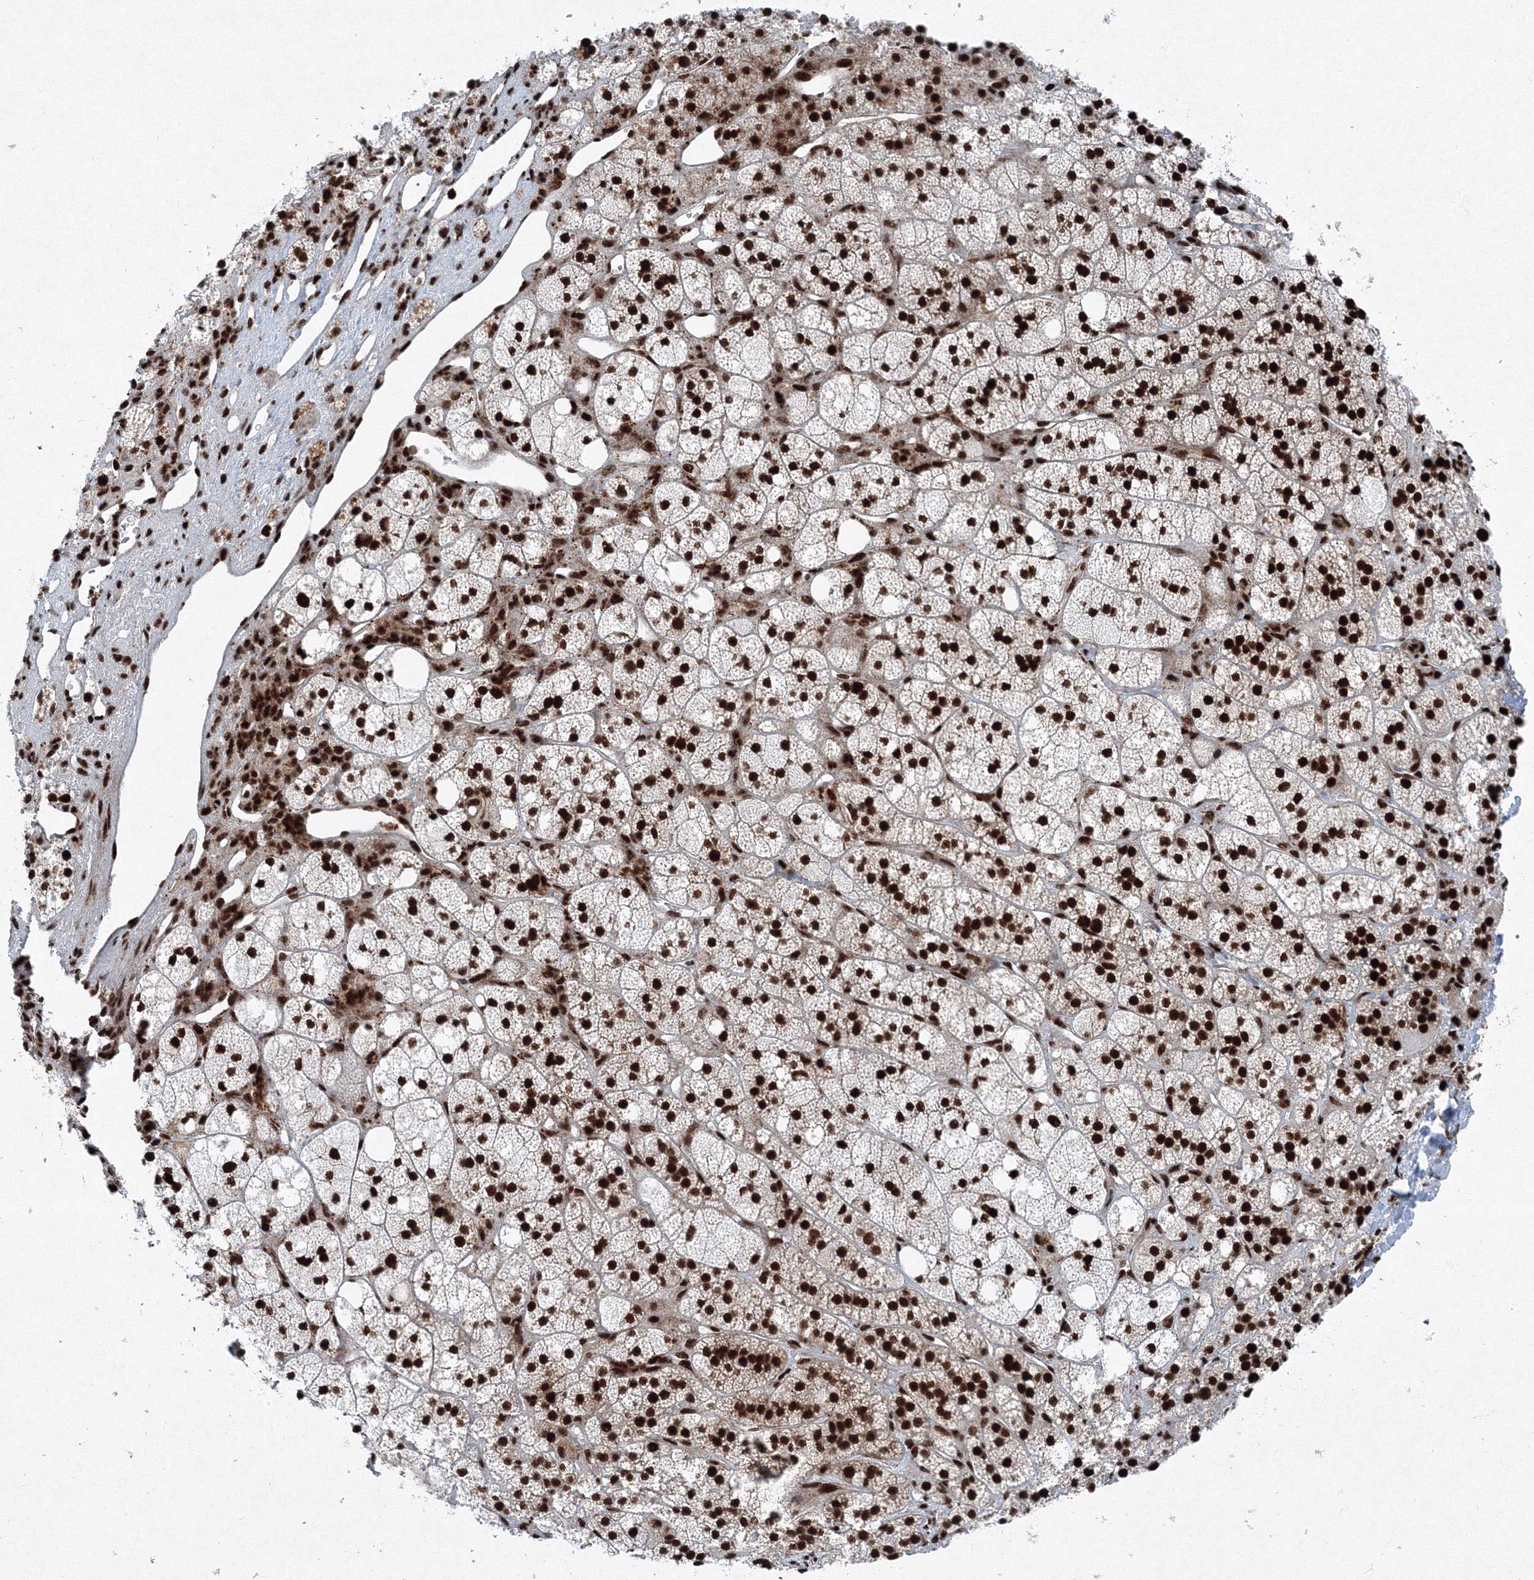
{"staining": {"intensity": "strong", "quantity": ">75%", "location": "nuclear"}, "tissue": "adrenal gland", "cell_type": "Glandular cells", "image_type": "normal", "snomed": [{"axis": "morphology", "description": "Normal tissue, NOS"}, {"axis": "topography", "description": "Adrenal gland"}], "caption": "IHC staining of normal adrenal gland, which exhibits high levels of strong nuclear staining in about >75% of glandular cells indicating strong nuclear protein expression. The staining was performed using DAB (3,3'-diaminobenzidine) (brown) for protein detection and nuclei were counterstained in hematoxylin (blue).", "gene": "SNRPC", "patient": {"sex": "male", "age": 61}}